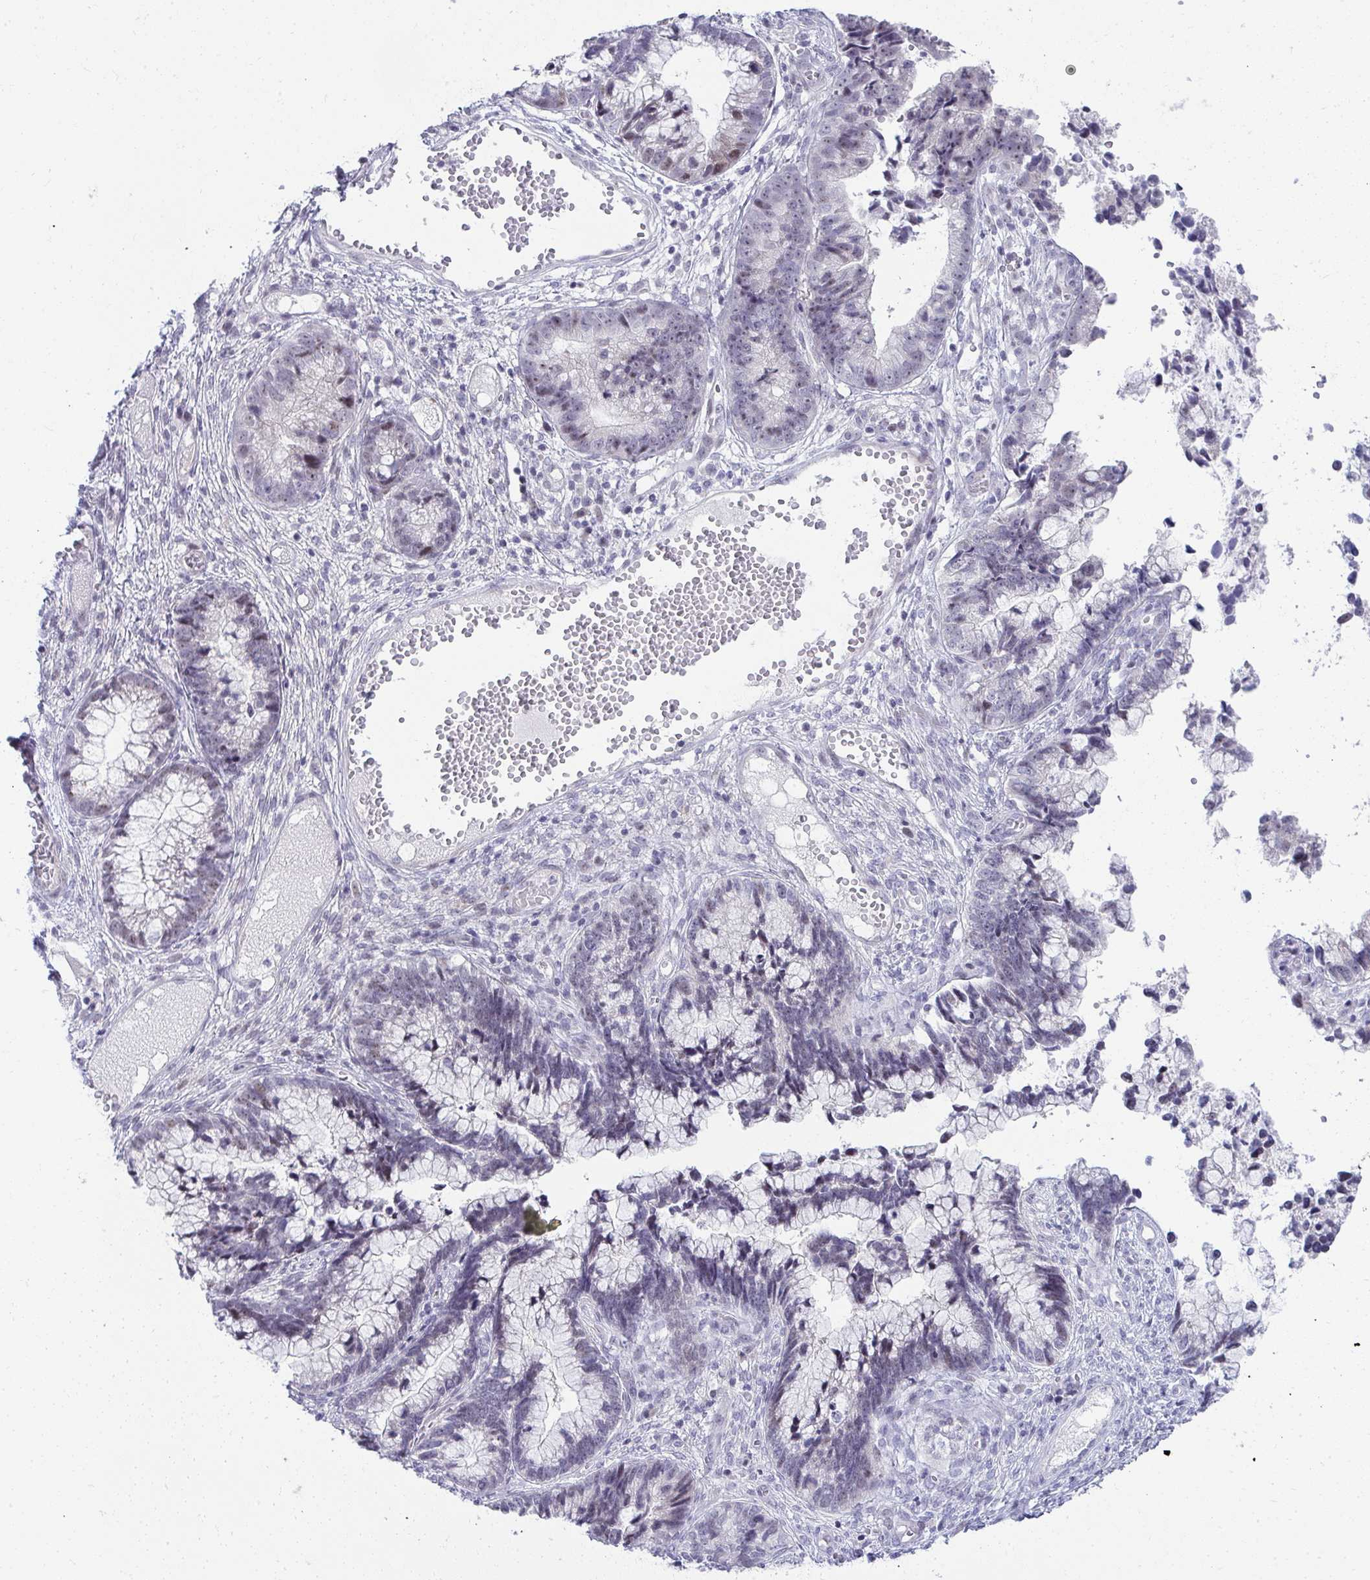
{"staining": {"intensity": "negative", "quantity": "none", "location": "none"}, "tissue": "cervical cancer", "cell_type": "Tumor cells", "image_type": "cancer", "snomed": [{"axis": "morphology", "description": "Adenocarcinoma, NOS"}, {"axis": "topography", "description": "Cervix"}], "caption": "Immunohistochemical staining of adenocarcinoma (cervical) reveals no significant staining in tumor cells.", "gene": "EID3", "patient": {"sex": "female", "age": 44}}